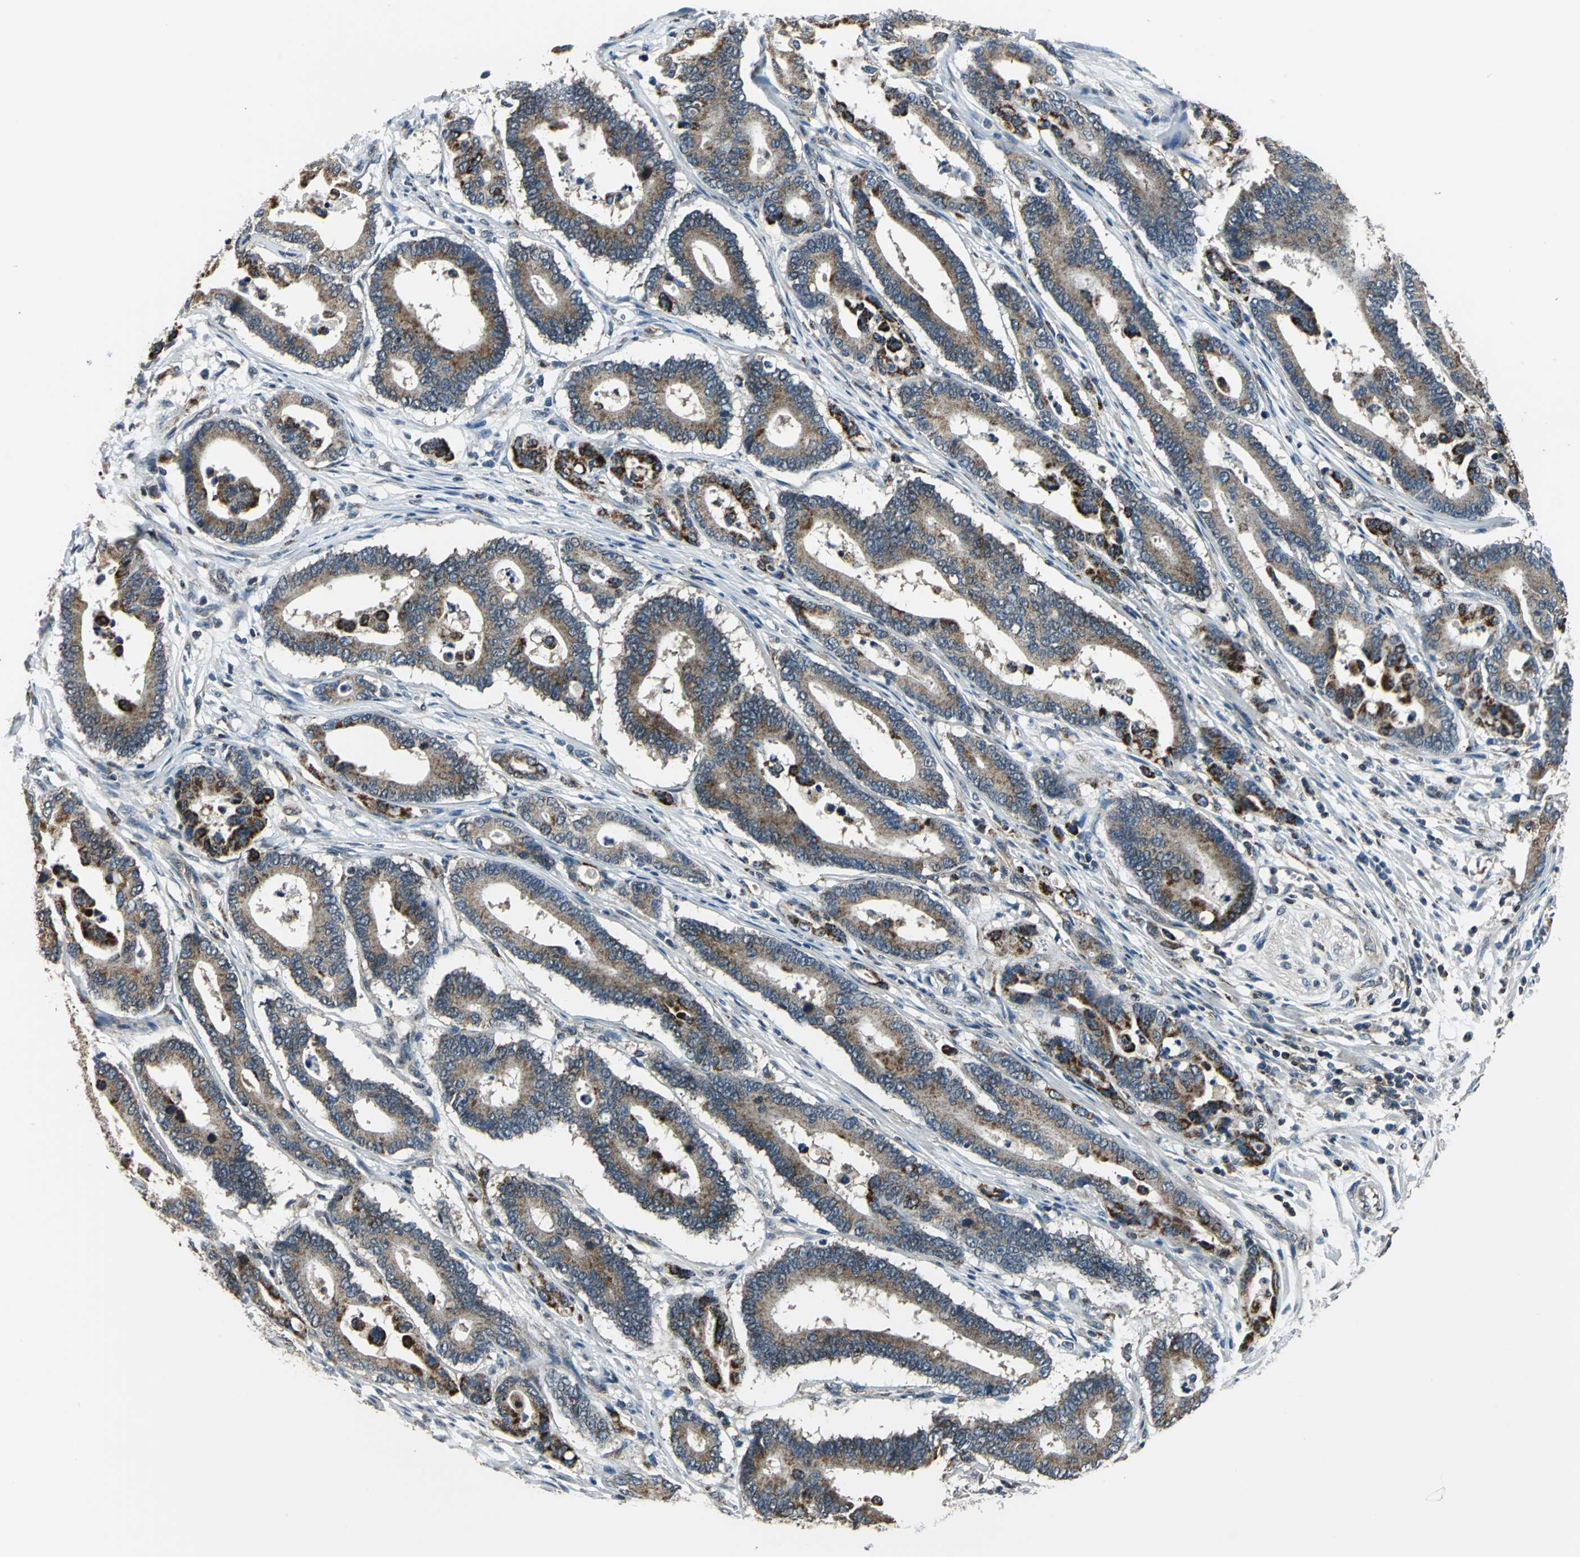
{"staining": {"intensity": "moderate", "quantity": ">75%", "location": "cytoplasmic/membranous"}, "tissue": "colorectal cancer", "cell_type": "Tumor cells", "image_type": "cancer", "snomed": [{"axis": "morphology", "description": "Normal tissue, NOS"}, {"axis": "morphology", "description": "Adenocarcinoma, NOS"}, {"axis": "topography", "description": "Colon"}], "caption": "This photomicrograph demonstrates immunohistochemistry staining of human colorectal cancer, with medium moderate cytoplasmic/membranous expression in approximately >75% of tumor cells.", "gene": "NUDT2", "patient": {"sex": "male", "age": 82}}